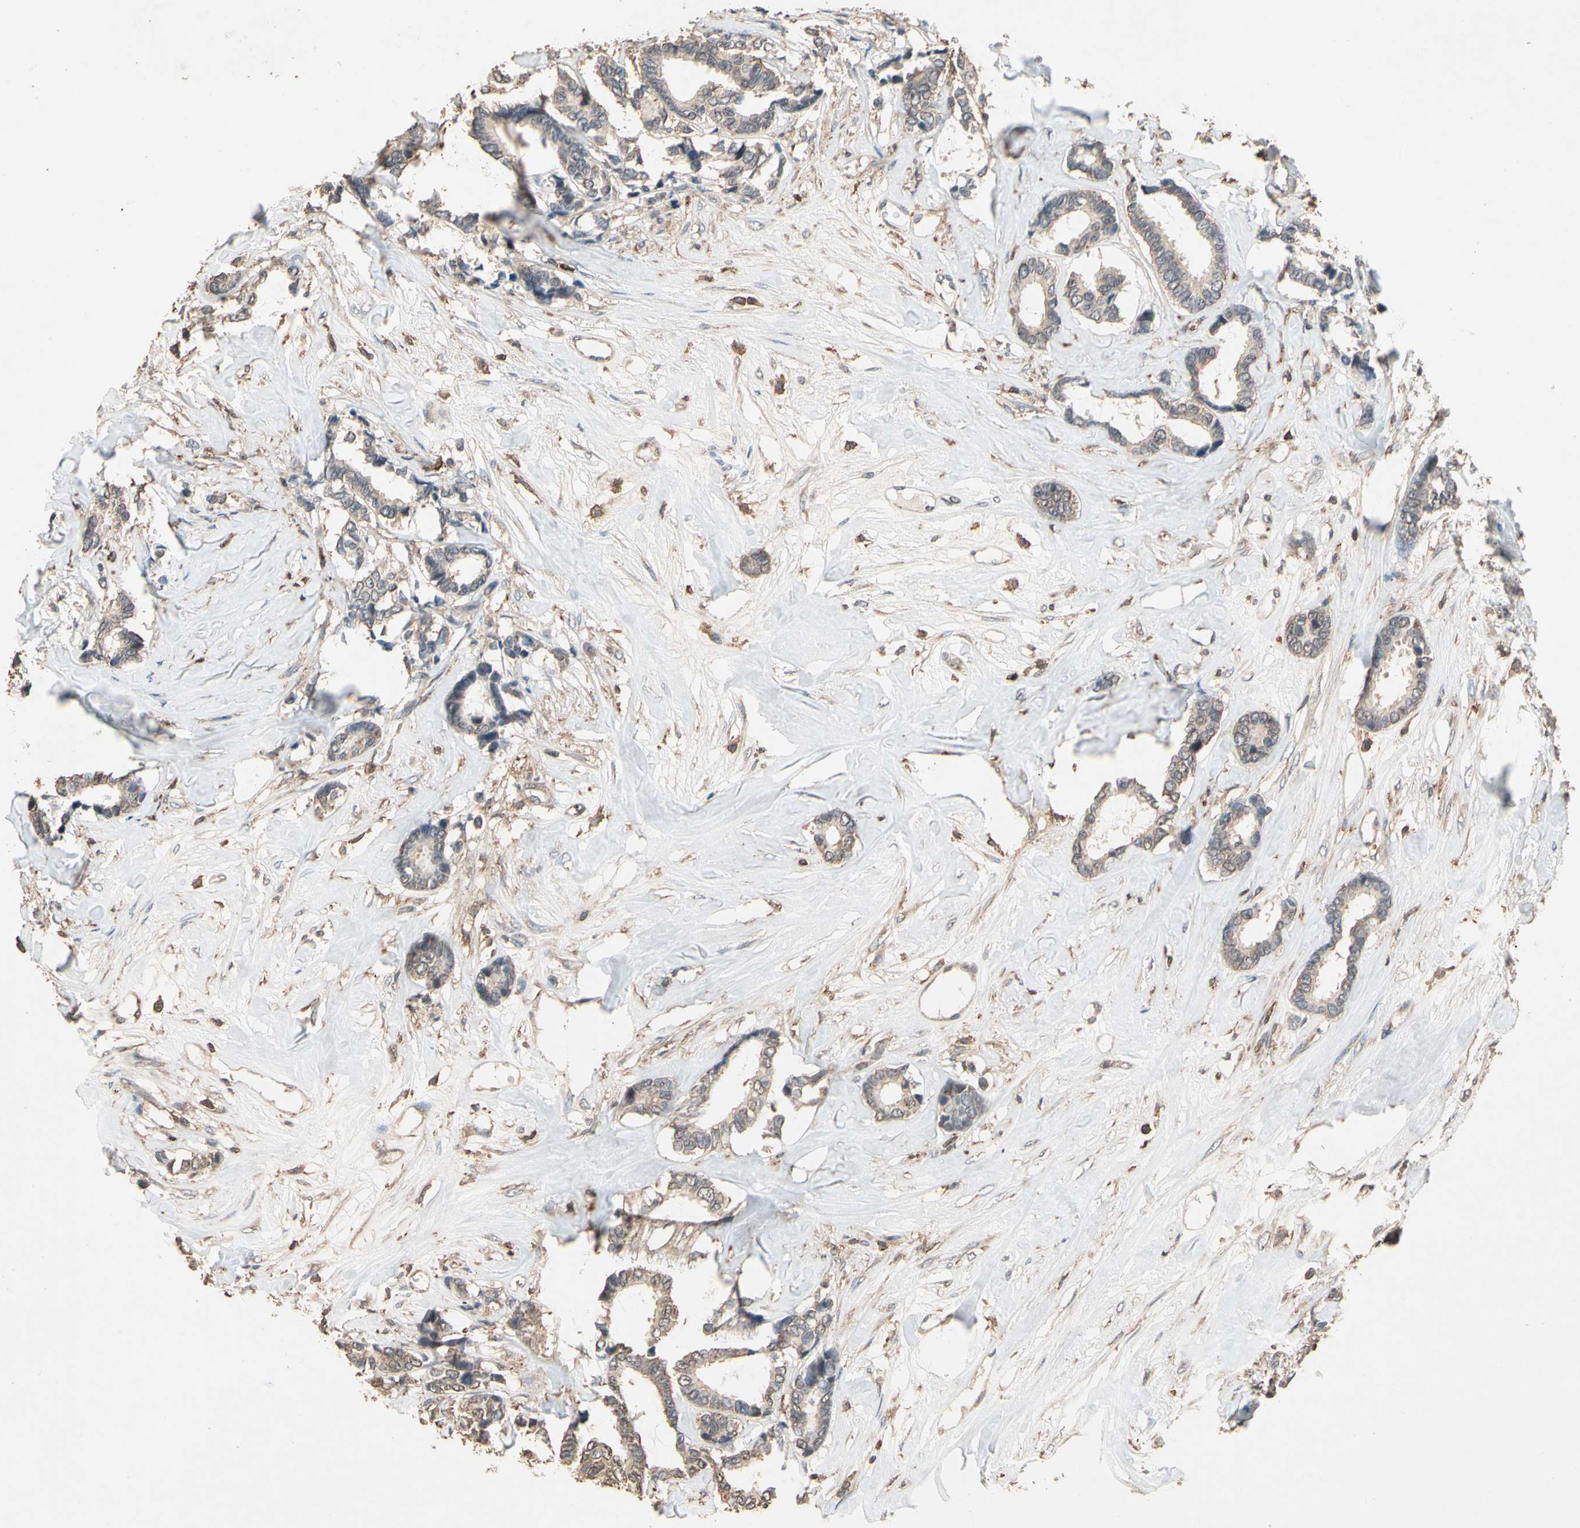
{"staining": {"intensity": "weak", "quantity": "25%-75%", "location": "cytoplasmic/membranous"}, "tissue": "breast cancer", "cell_type": "Tumor cells", "image_type": "cancer", "snomed": [{"axis": "morphology", "description": "Duct carcinoma"}, {"axis": "topography", "description": "Breast"}], "caption": "Tumor cells demonstrate low levels of weak cytoplasmic/membranous positivity in about 25%-75% of cells in breast invasive ductal carcinoma. (brown staining indicates protein expression, while blue staining denotes nuclei).", "gene": "MAP3K10", "patient": {"sex": "female", "age": 87}}